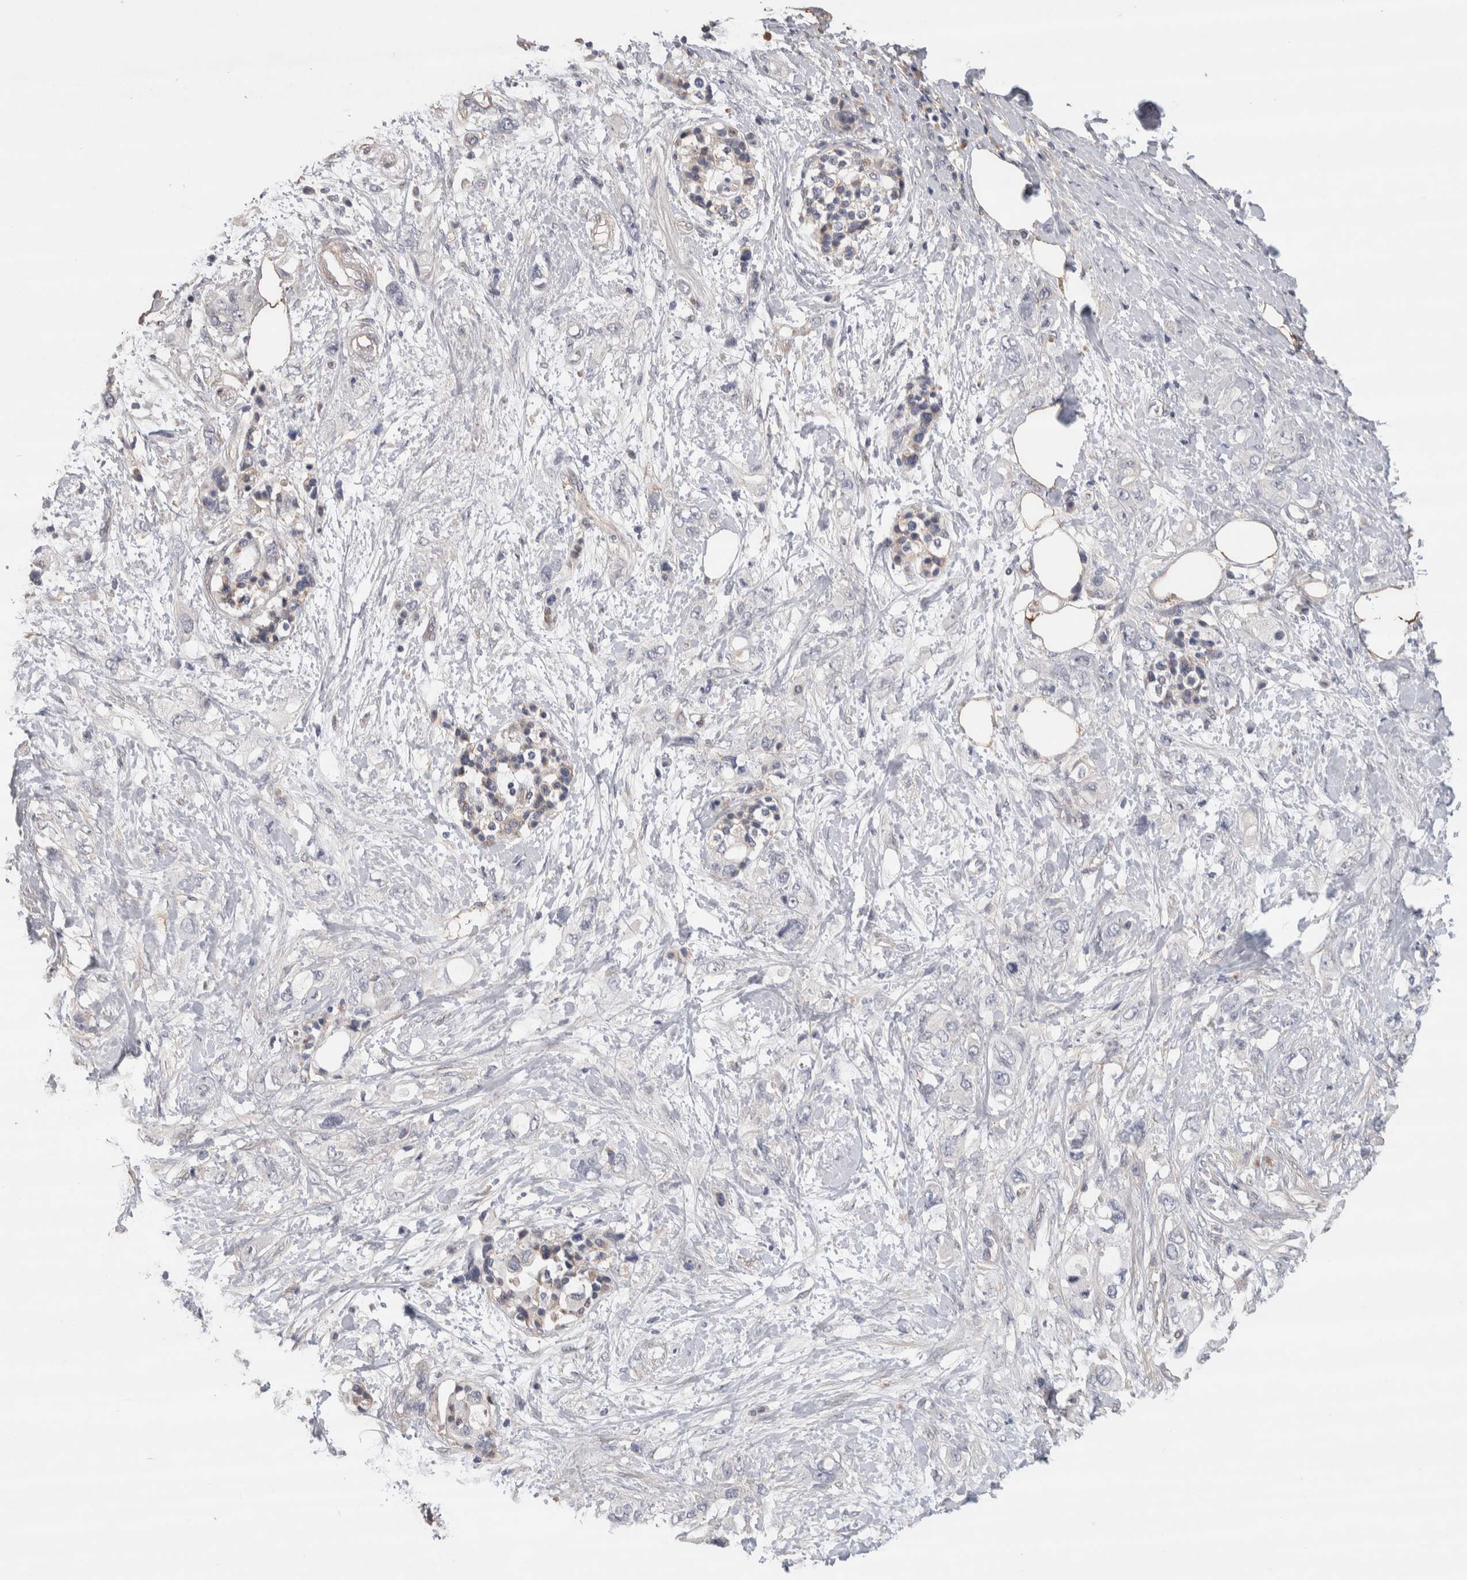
{"staining": {"intensity": "negative", "quantity": "none", "location": "none"}, "tissue": "pancreatic cancer", "cell_type": "Tumor cells", "image_type": "cancer", "snomed": [{"axis": "morphology", "description": "Adenocarcinoma, NOS"}, {"axis": "topography", "description": "Pancreas"}], "caption": "Immunohistochemical staining of human pancreatic cancer (adenocarcinoma) exhibits no significant positivity in tumor cells. (Brightfield microscopy of DAB immunohistochemistry at high magnification).", "gene": "GCNA", "patient": {"sex": "female", "age": 56}}